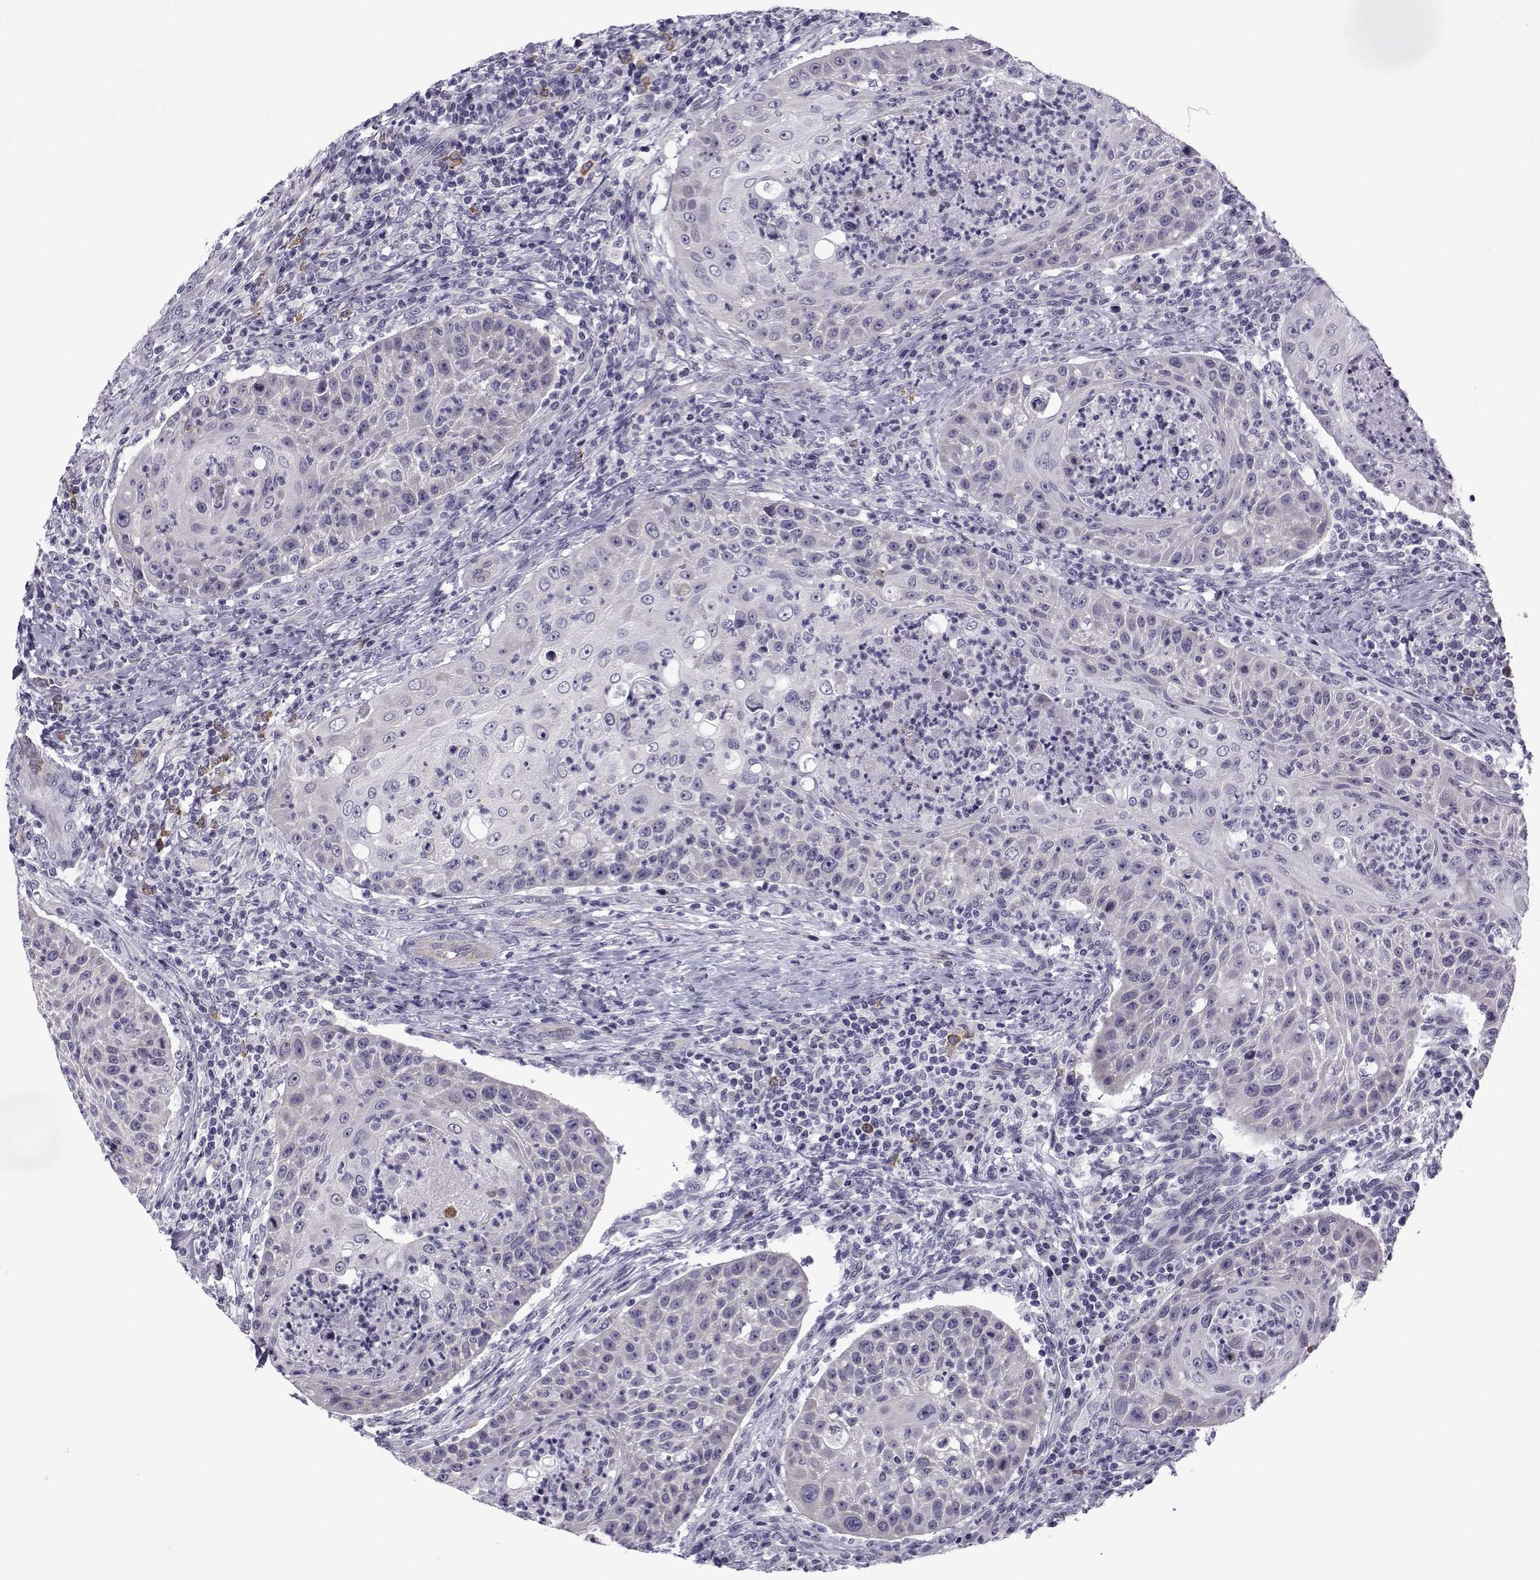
{"staining": {"intensity": "negative", "quantity": "none", "location": "none"}, "tissue": "head and neck cancer", "cell_type": "Tumor cells", "image_type": "cancer", "snomed": [{"axis": "morphology", "description": "Squamous cell carcinoma, NOS"}, {"axis": "topography", "description": "Head-Neck"}], "caption": "DAB (3,3'-diaminobenzidine) immunohistochemical staining of human head and neck cancer displays no significant staining in tumor cells.", "gene": "COL22A1", "patient": {"sex": "male", "age": 69}}